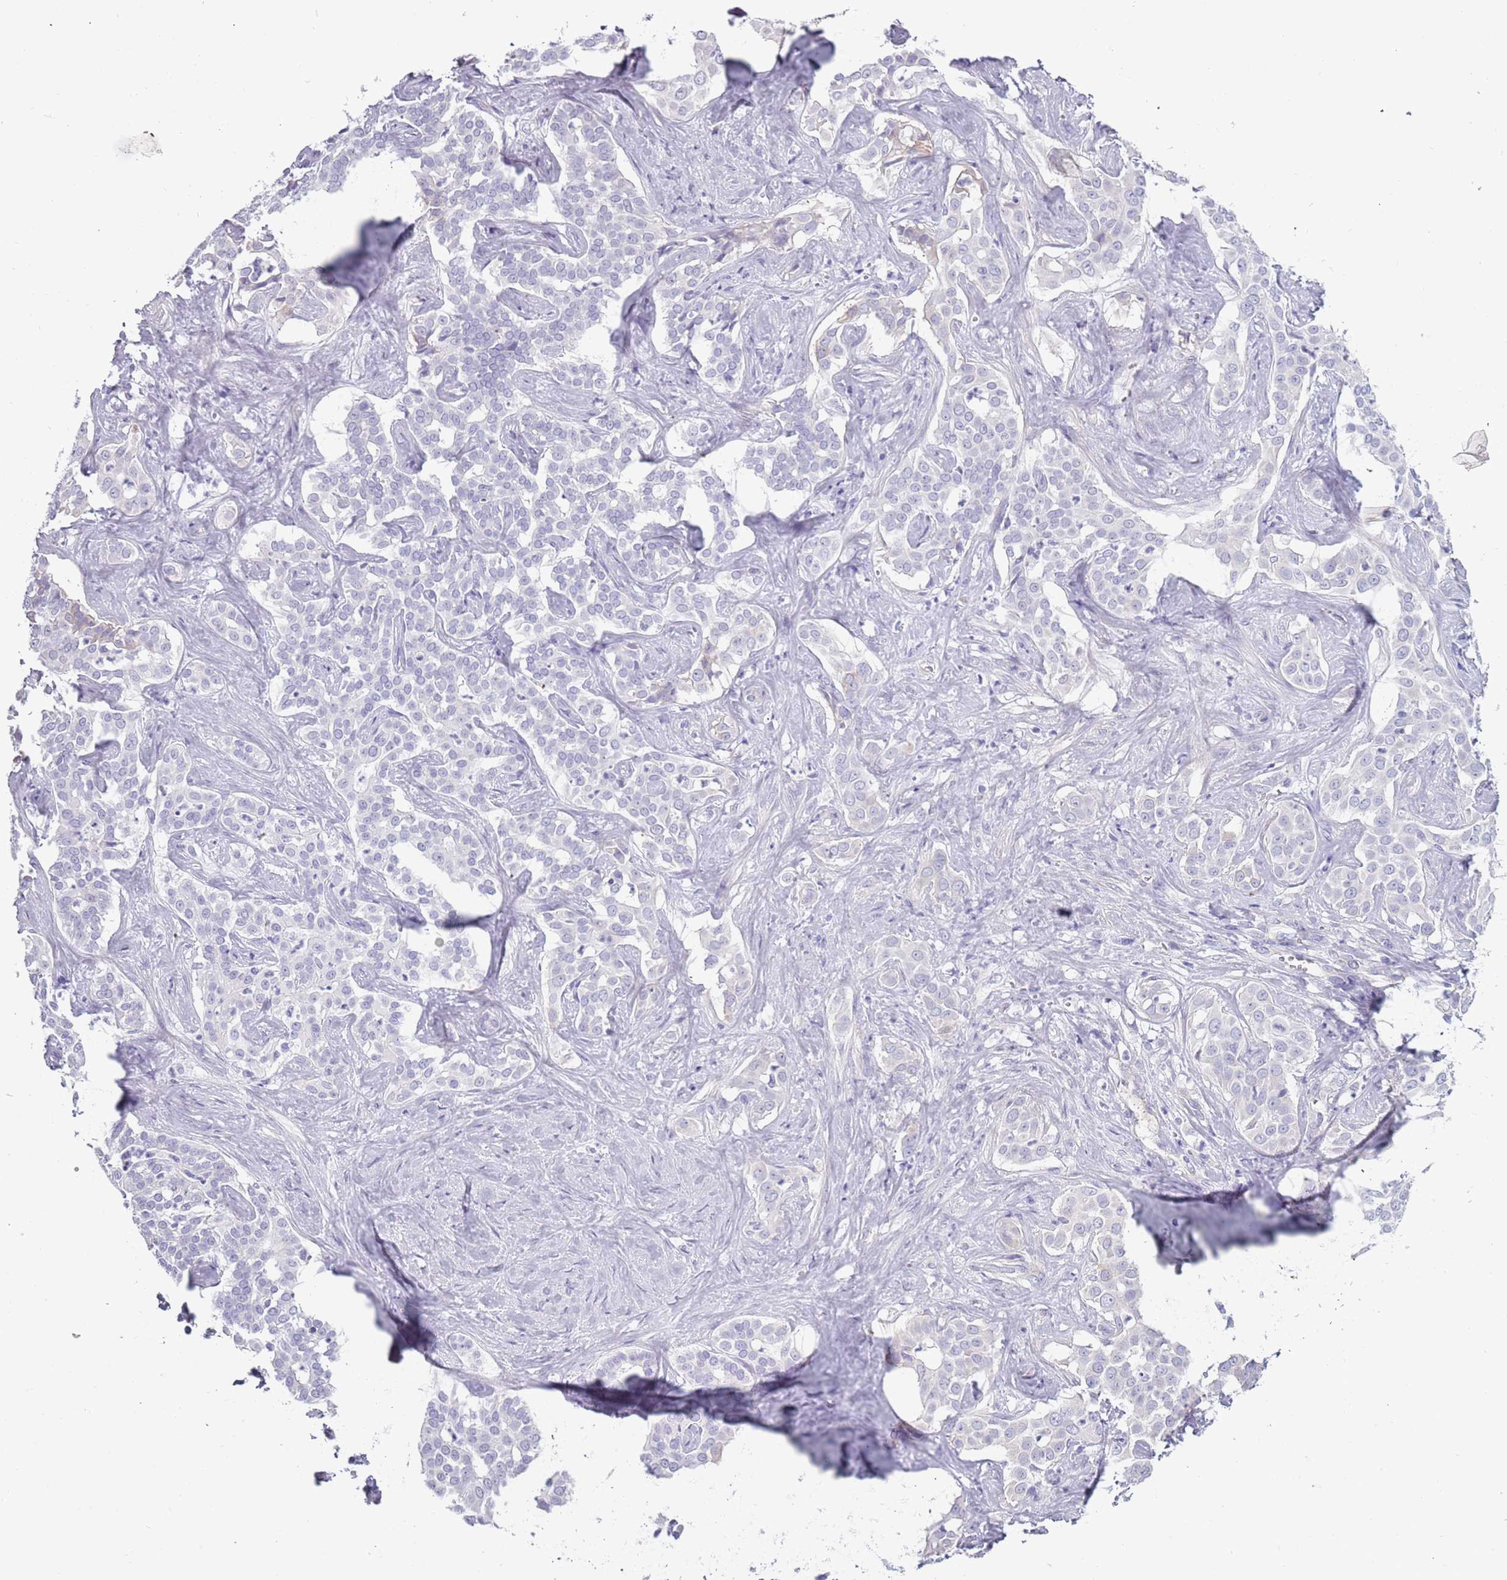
{"staining": {"intensity": "negative", "quantity": "none", "location": "none"}, "tissue": "liver cancer", "cell_type": "Tumor cells", "image_type": "cancer", "snomed": [{"axis": "morphology", "description": "Cholangiocarcinoma"}, {"axis": "topography", "description": "Liver"}], "caption": "IHC image of cholangiocarcinoma (liver) stained for a protein (brown), which reveals no expression in tumor cells.", "gene": "TNFRSF6B", "patient": {"sex": "male", "age": 67}}